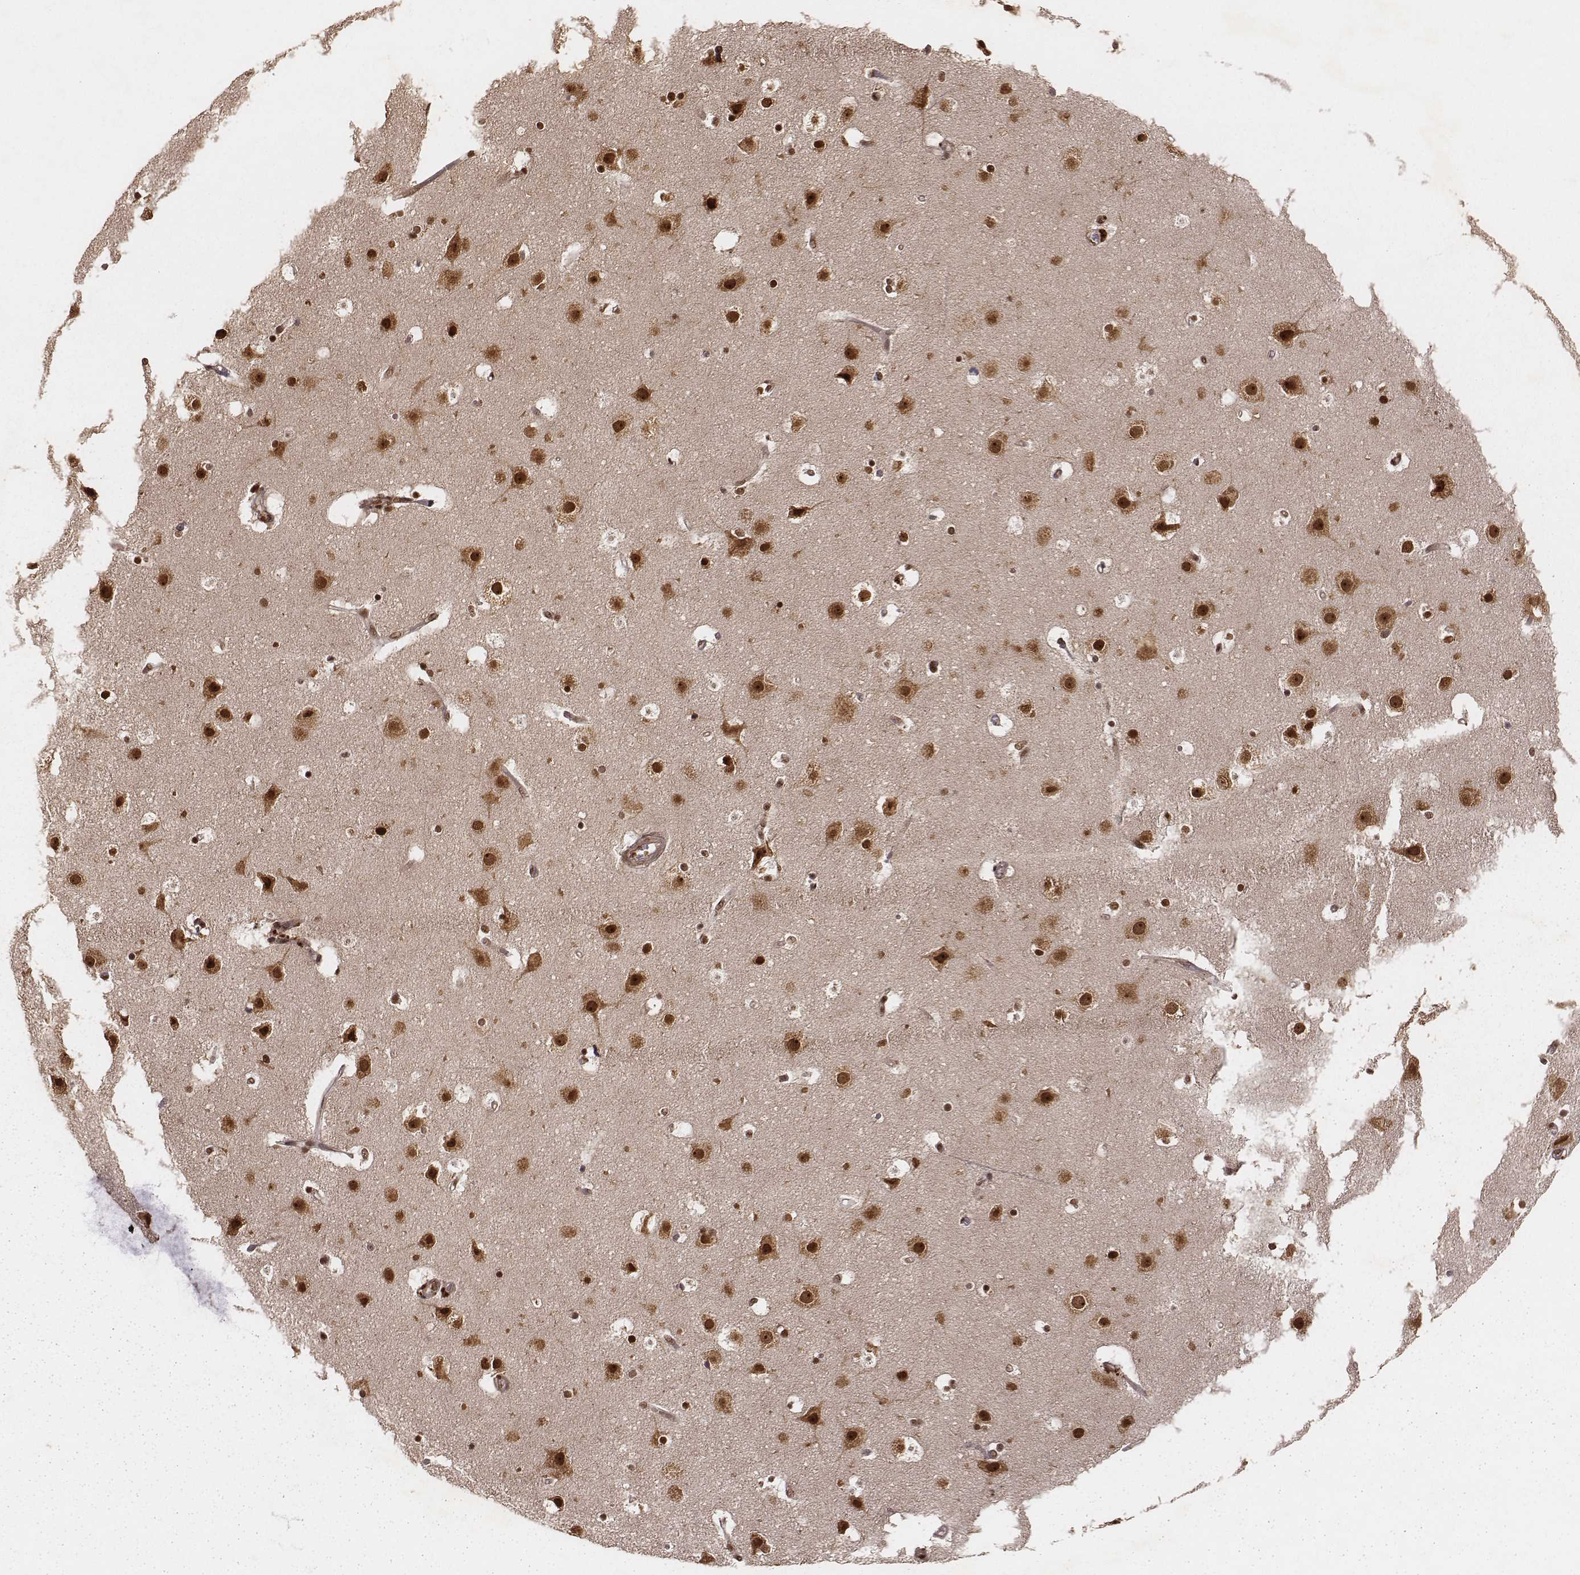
{"staining": {"intensity": "moderate", "quantity": ">75%", "location": "cytoplasmic/membranous,nuclear"}, "tissue": "cerebral cortex", "cell_type": "Endothelial cells", "image_type": "normal", "snomed": [{"axis": "morphology", "description": "Normal tissue, NOS"}, {"axis": "topography", "description": "Cerebral cortex"}], "caption": "Endothelial cells demonstrate medium levels of moderate cytoplasmic/membranous,nuclear expression in about >75% of cells in unremarkable human cerebral cortex. The staining was performed using DAB to visualize the protein expression in brown, while the nuclei were stained in blue with hematoxylin (Magnification: 20x).", "gene": "NFX1", "patient": {"sex": "female", "age": 52}}